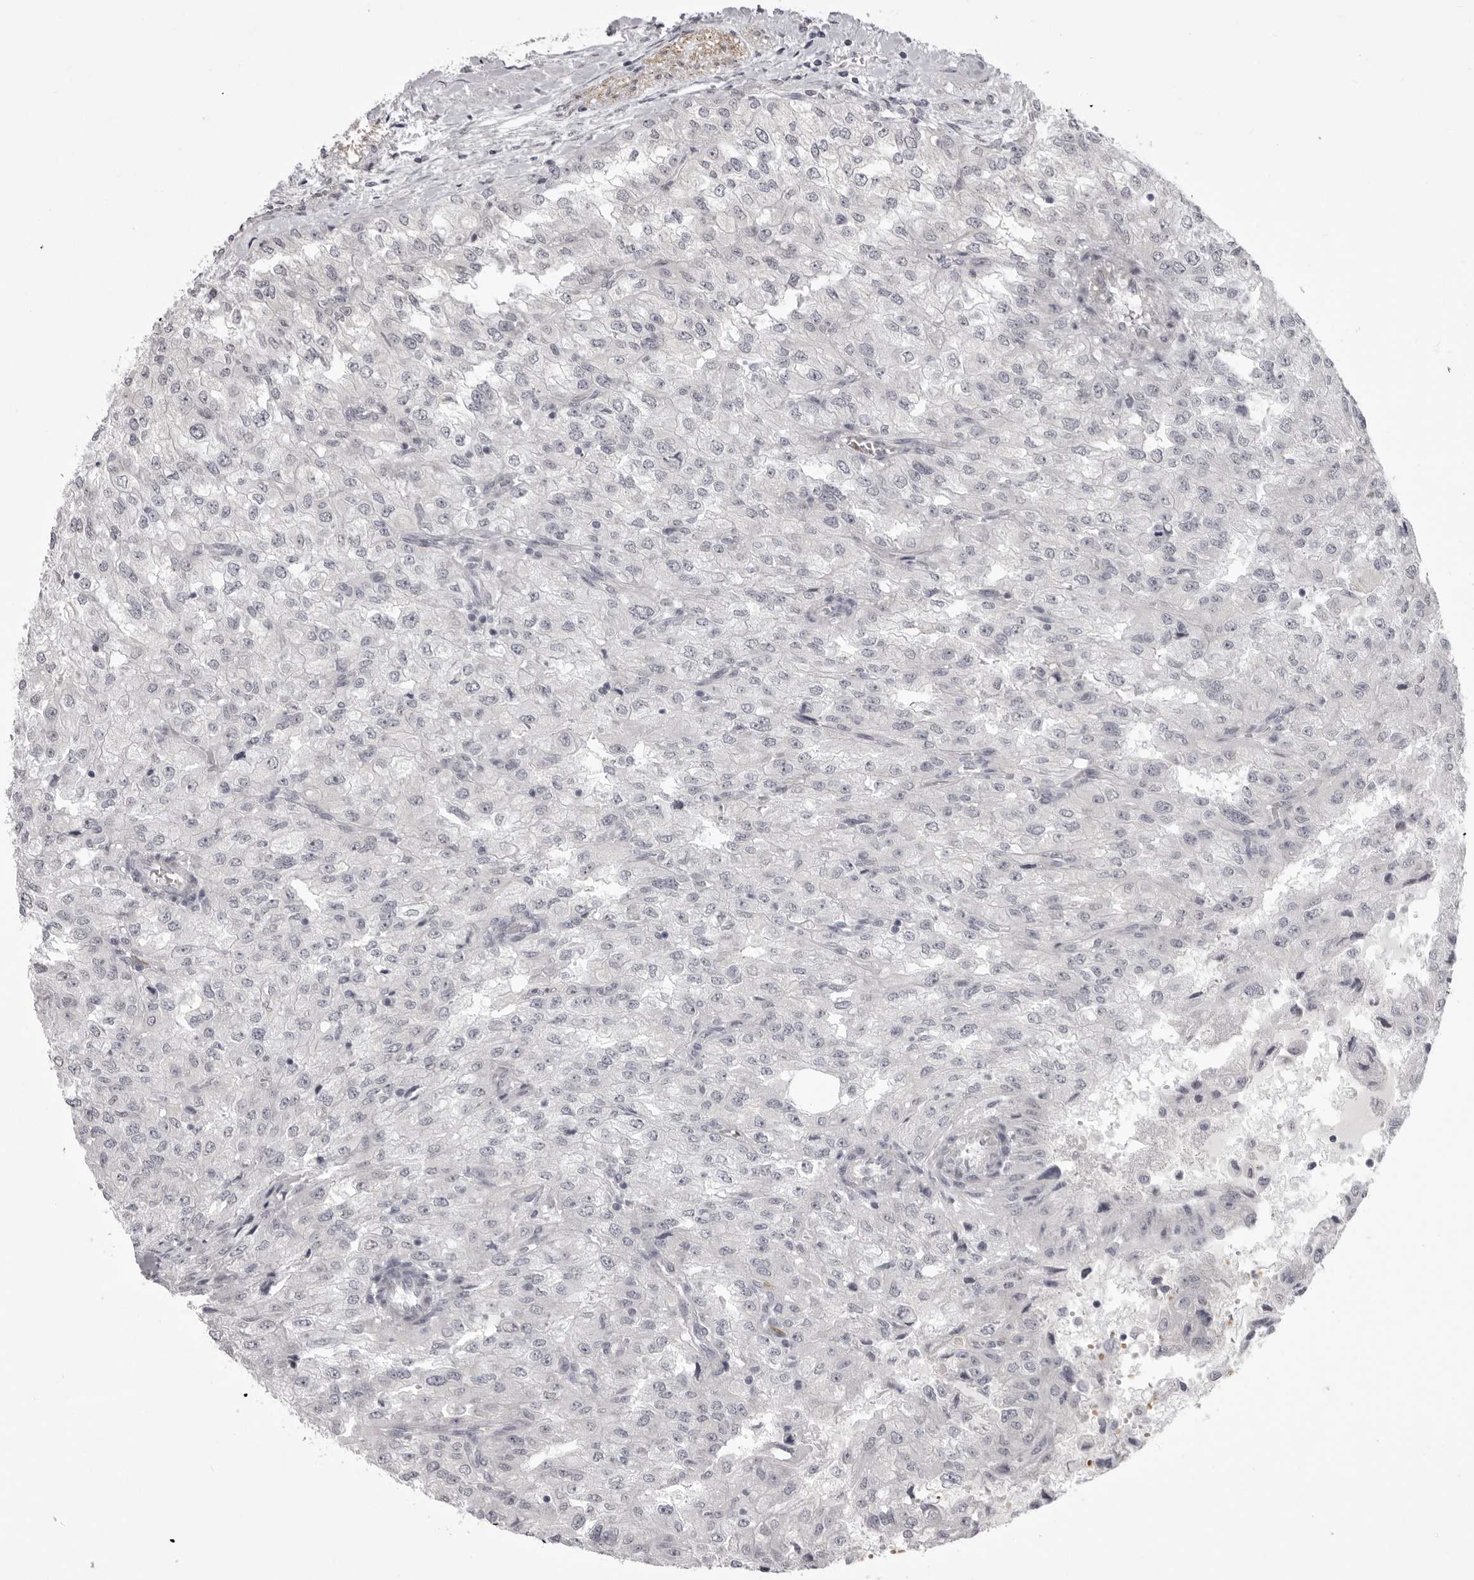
{"staining": {"intensity": "negative", "quantity": "none", "location": "none"}, "tissue": "renal cancer", "cell_type": "Tumor cells", "image_type": "cancer", "snomed": [{"axis": "morphology", "description": "Adenocarcinoma, NOS"}, {"axis": "topography", "description": "Kidney"}], "caption": "Immunohistochemical staining of renal cancer displays no significant expression in tumor cells. Nuclei are stained in blue.", "gene": "EPHA10", "patient": {"sex": "female", "age": 54}}